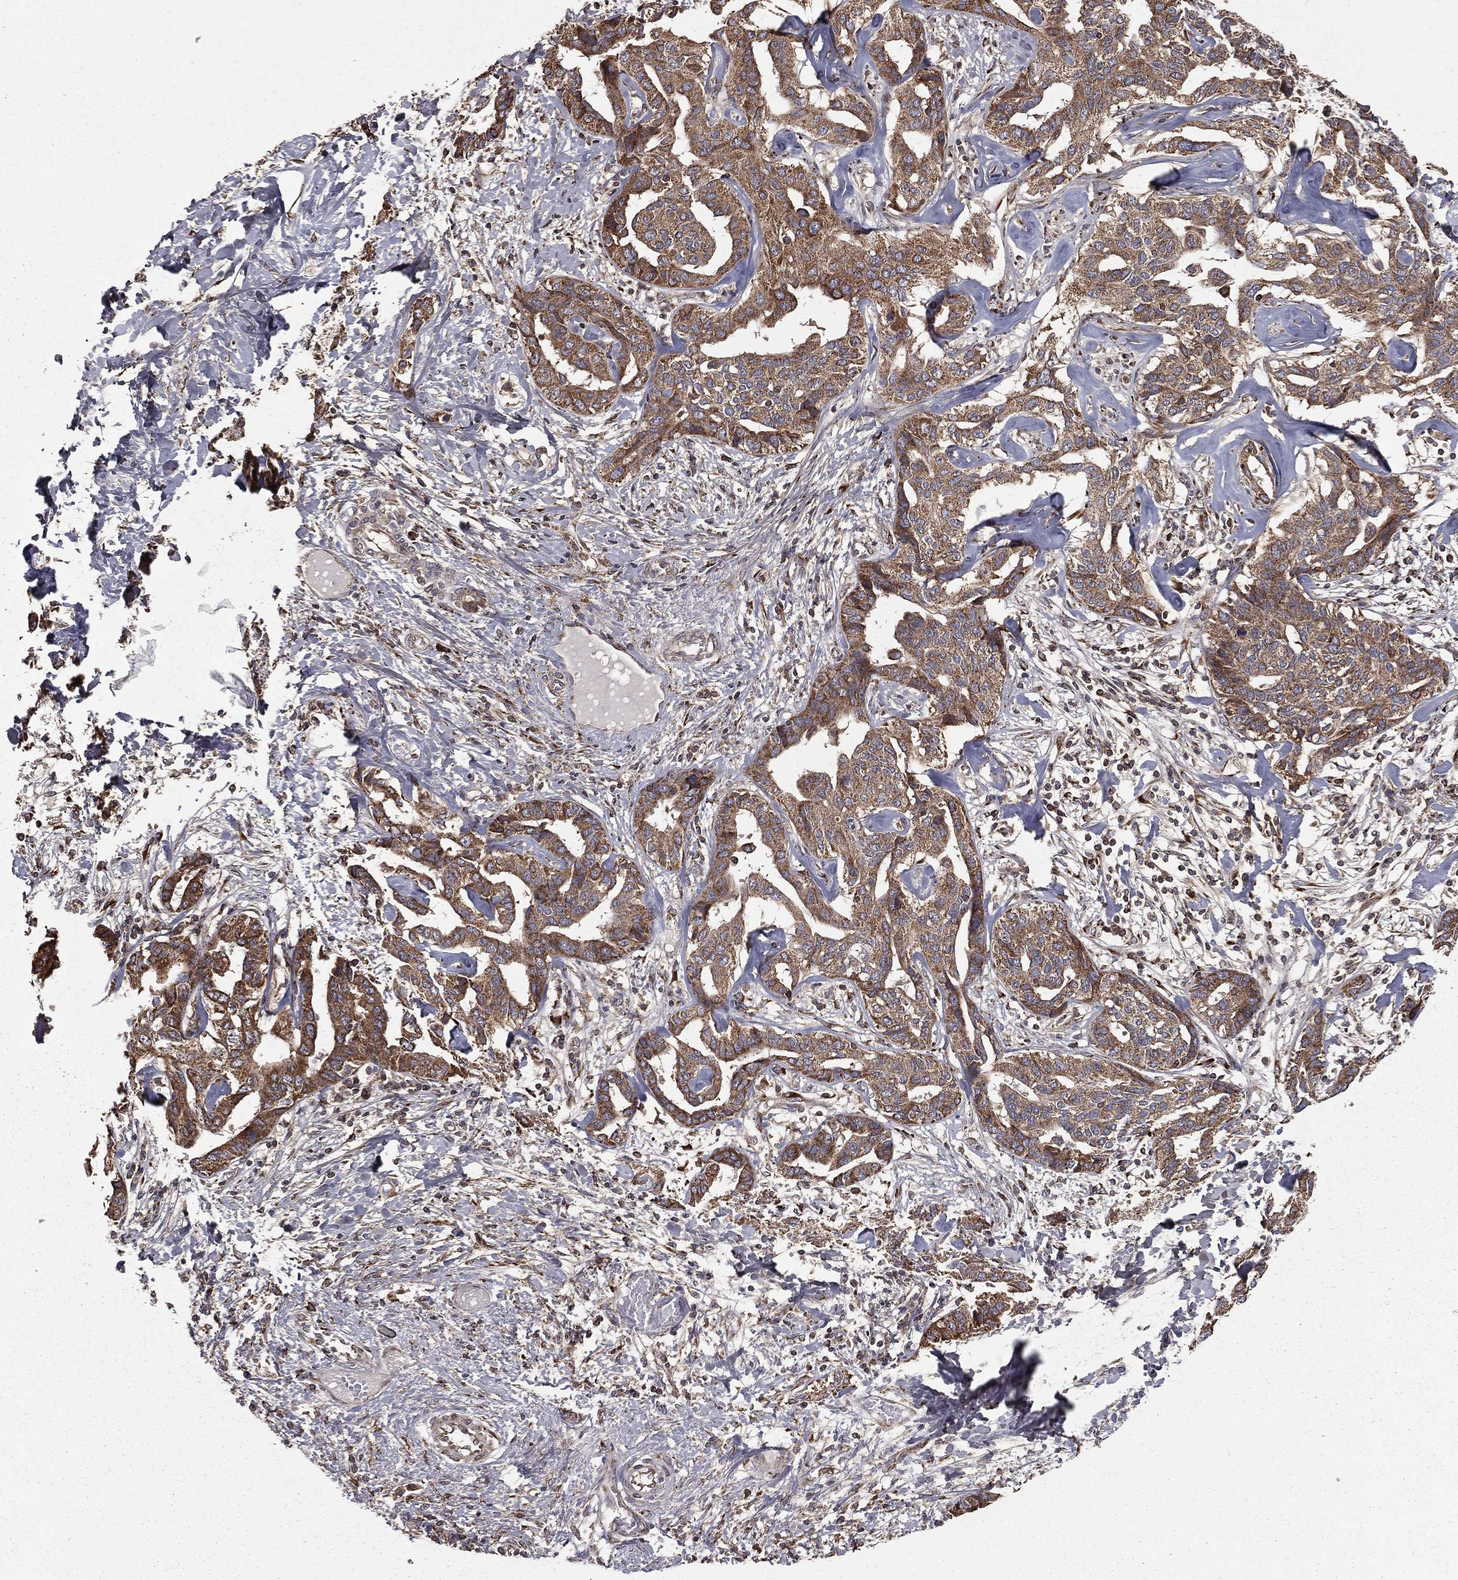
{"staining": {"intensity": "moderate", "quantity": ">75%", "location": "cytoplasmic/membranous"}, "tissue": "liver cancer", "cell_type": "Tumor cells", "image_type": "cancer", "snomed": [{"axis": "morphology", "description": "Cholangiocarcinoma"}, {"axis": "topography", "description": "Liver"}], "caption": "High-power microscopy captured an immunohistochemistry photomicrograph of liver cholangiocarcinoma, revealing moderate cytoplasmic/membranous staining in approximately >75% of tumor cells.", "gene": "OLFML1", "patient": {"sex": "male", "age": 59}}